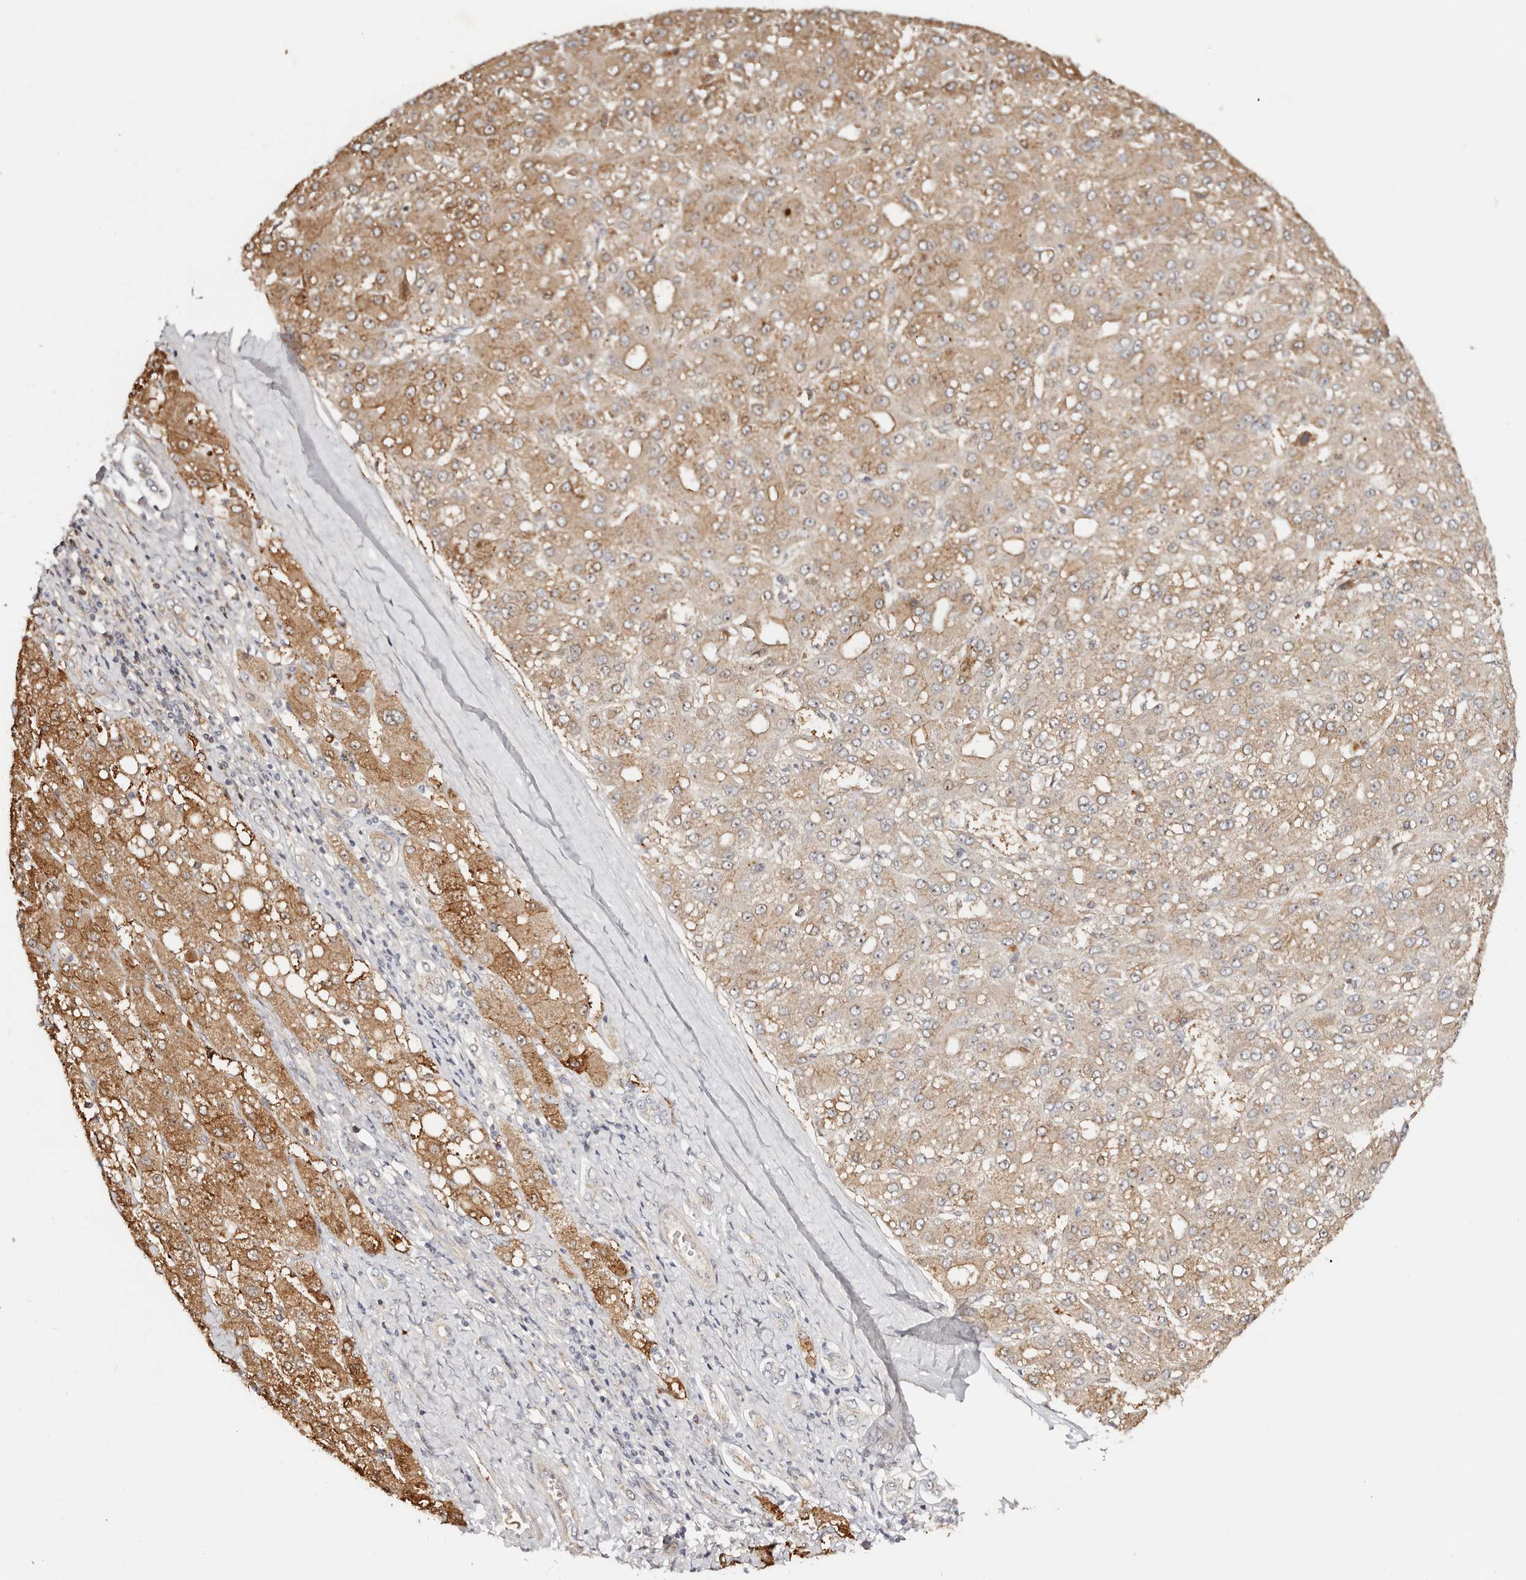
{"staining": {"intensity": "moderate", "quantity": ">75%", "location": "cytoplasmic/membranous"}, "tissue": "liver cancer", "cell_type": "Tumor cells", "image_type": "cancer", "snomed": [{"axis": "morphology", "description": "Carcinoma, Hepatocellular, NOS"}, {"axis": "topography", "description": "Liver"}], "caption": "High-magnification brightfield microscopy of hepatocellular carcinoma (liver) stained with DAB (brown) and counterstained with hematoxylin (blue). tumor cells exhibit moderate cytoplasmic/membranous positivity is present in approximately>75% of cells.", "gene": "ODF2L", "patient": {"sex": "male", "age": 67}}